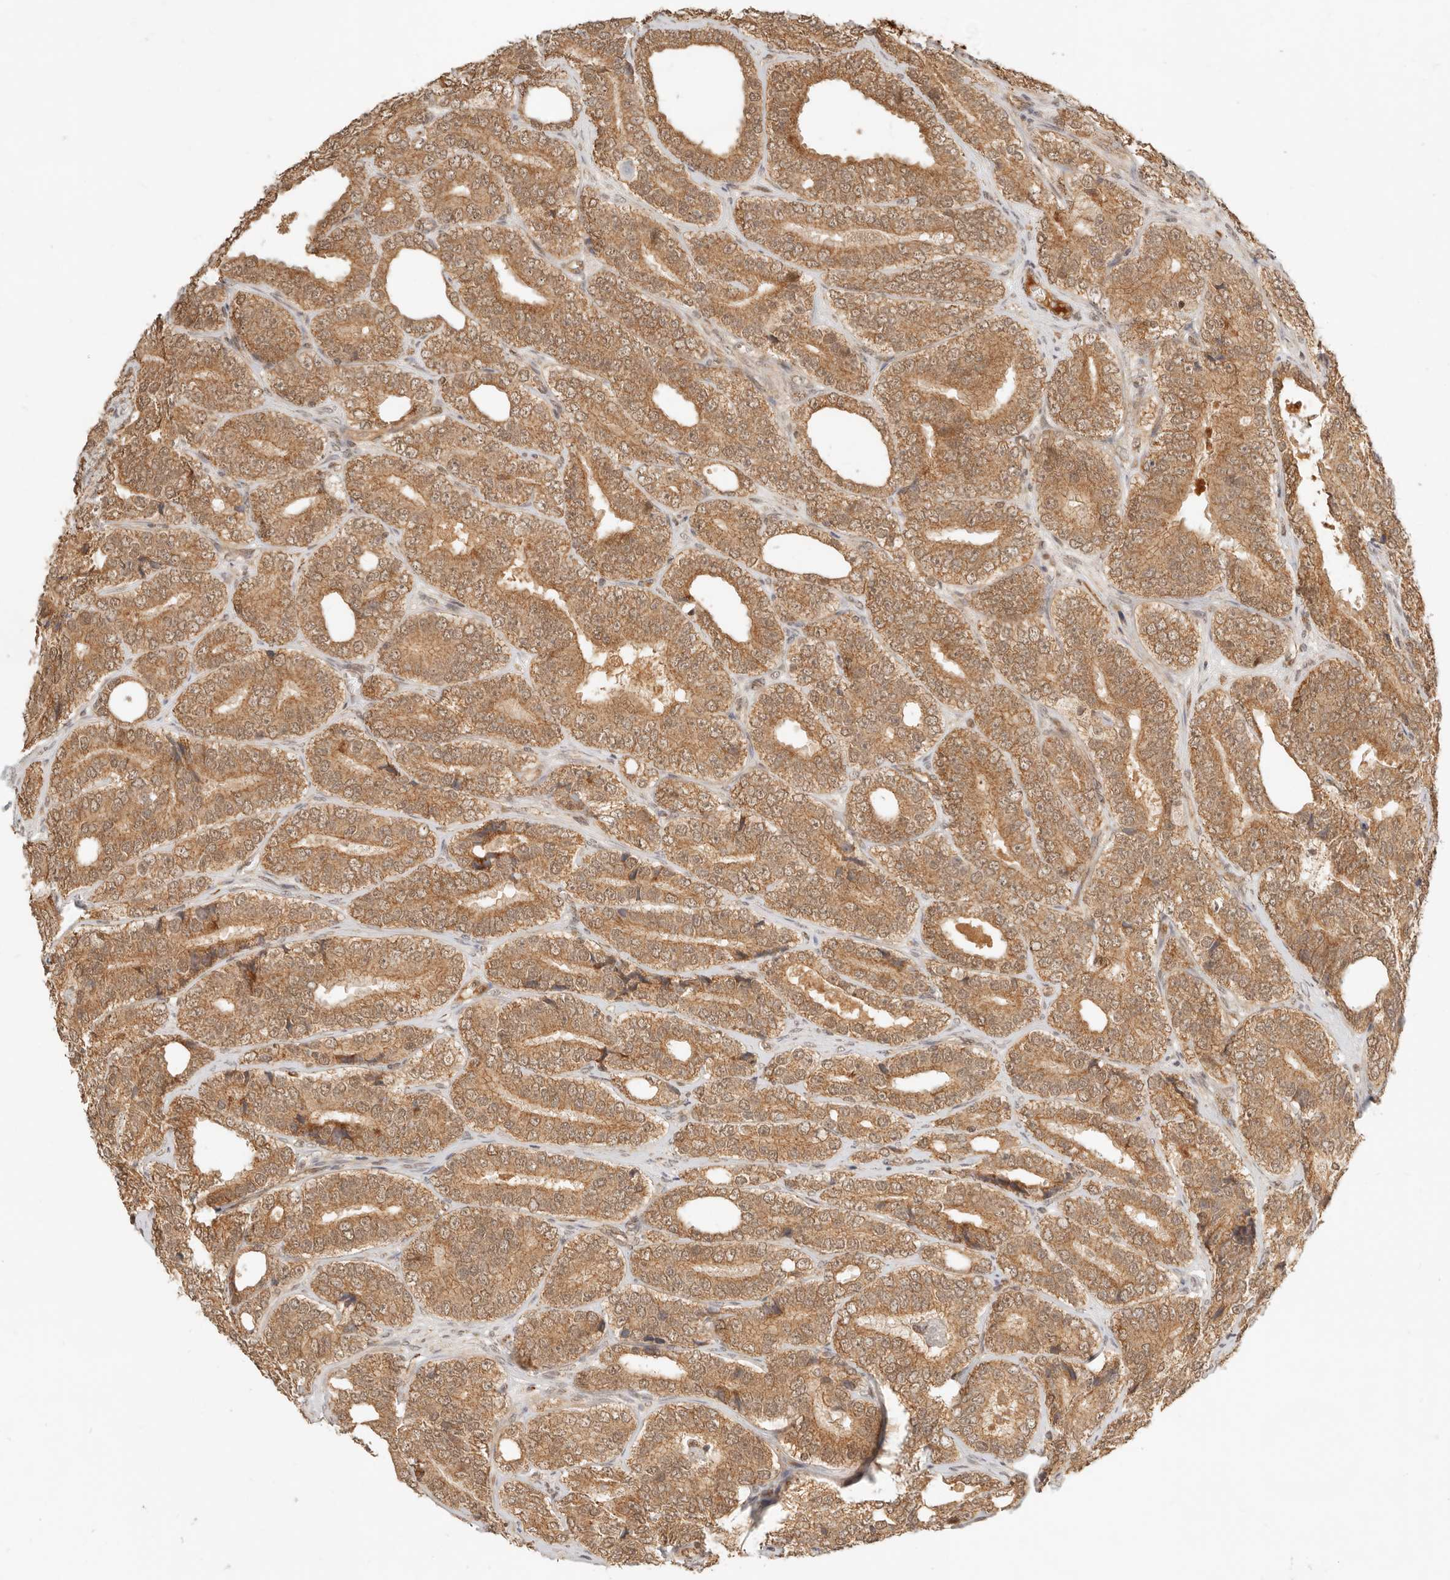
{"staining": {"intensity": "moderate", "quantity": ">75%", "location": "cytoplasmic/membranous"}, "tissue": "prostate cancer", "cell_type": "Tumor cells", "image_type": "cancer", "snomed": [{"axis": "morphology", "description": "Adenocarcinoma, High grade"}, {"axis": "topography", "description": "Prostate"}], "caption": "Immunohistochemistry (IHC) image of prostate cancer (adenocarcinoma (high-grade)) stained for a protein (brown), which demonstrates medium levels of moderate cytoplasmic/membranous expression in about >75% of tumor cells.", "gene": "BAALC", "patient": {"sex": "male", "age": 56}}